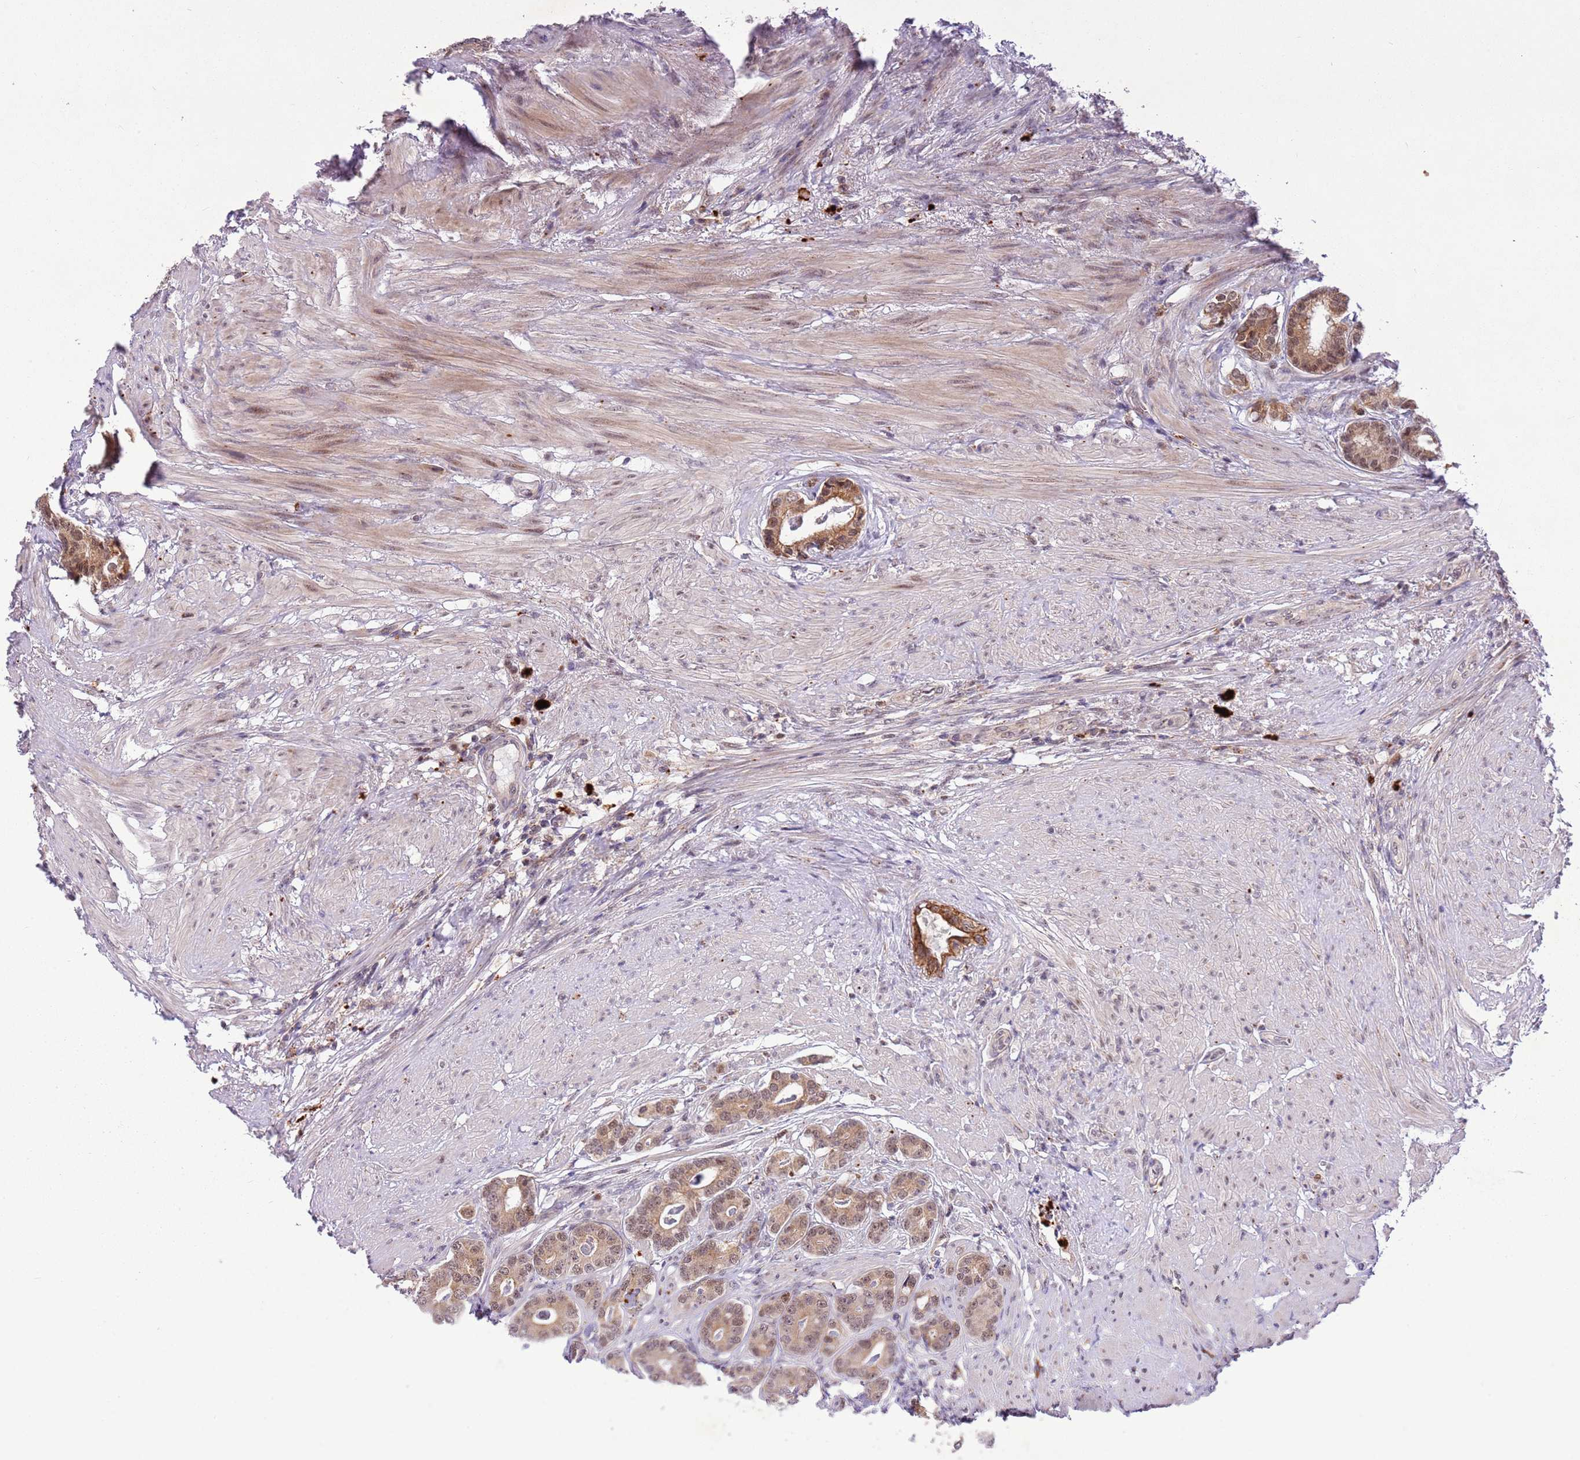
{"staining": {"intensity": "moderate", "quantity": ">75%", "location": "cytoplasmic/membranous,nuclear"}, "tissue": "prostate cancer", "cell_type": "Tumor cells", "image_type": "cancer", "snomed": [{"axis": "morphology", "description": "Adenocarcinoma, Low grade"}, {"axis": "topography", "description": "Prostate"}], "caption": "Prostate adenocarcinoma (low-grade) tissue demonstrates moderate cytoplasmic/membranous and nuclear staining in about >75% of tumor cells, visualized by immunohistochemistry.", "gene": "TRIM27", "patient": {"sex": "male", "age": 71}}